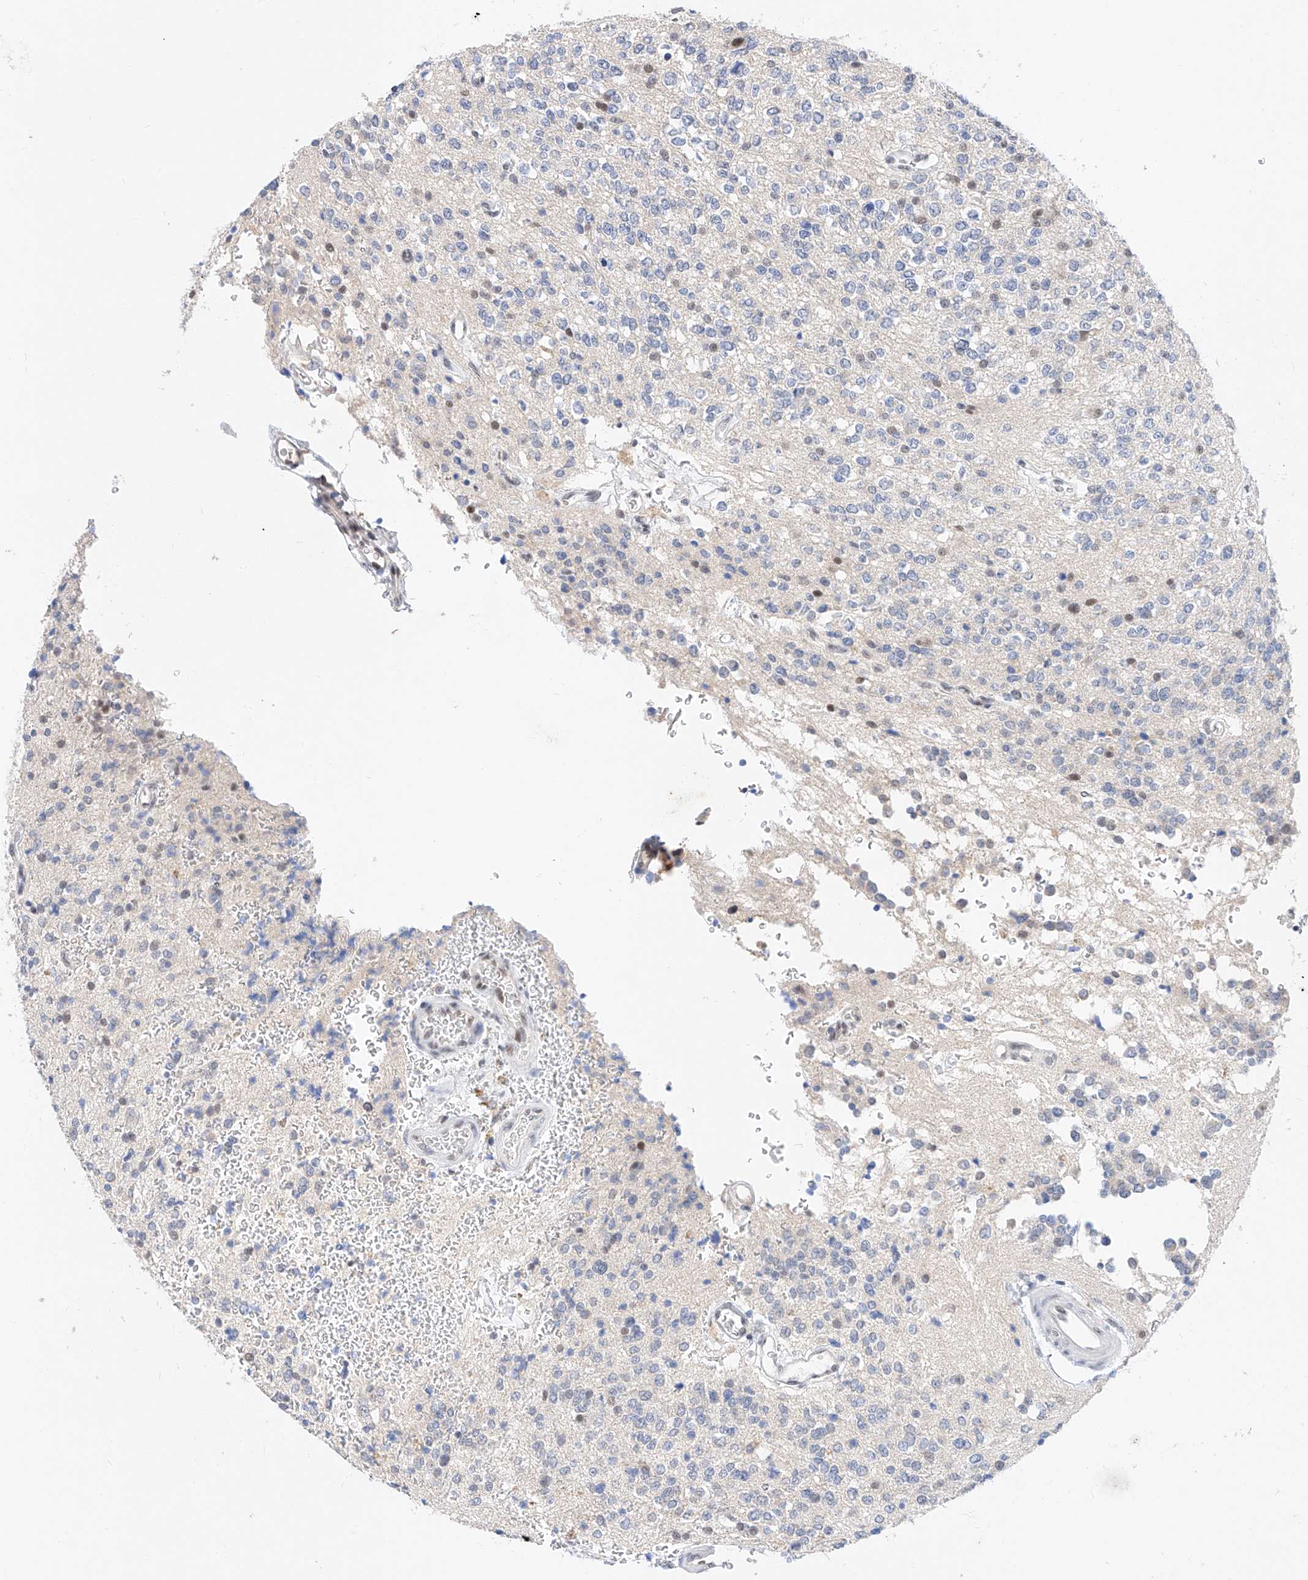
{"staining": {"intensity": "negative", "quantity": "none", "location": "none"}, "tissue": "glioma", "cell_type": "Tumor cells", "image_type": "cancer", "snomed": [{"axis": "morphology", "description": "Glioma, malignant, High grade"}, {"axis": "topography", "description": "Brain"}], "caption": "IHC image of glioma stained for a protein (brown), which displays no expression in tumor cells. (IHC, brightfield microscopy, high magnification).", "gene": "KCNJ1", "patient": {"sex": "male", "age": 34}}